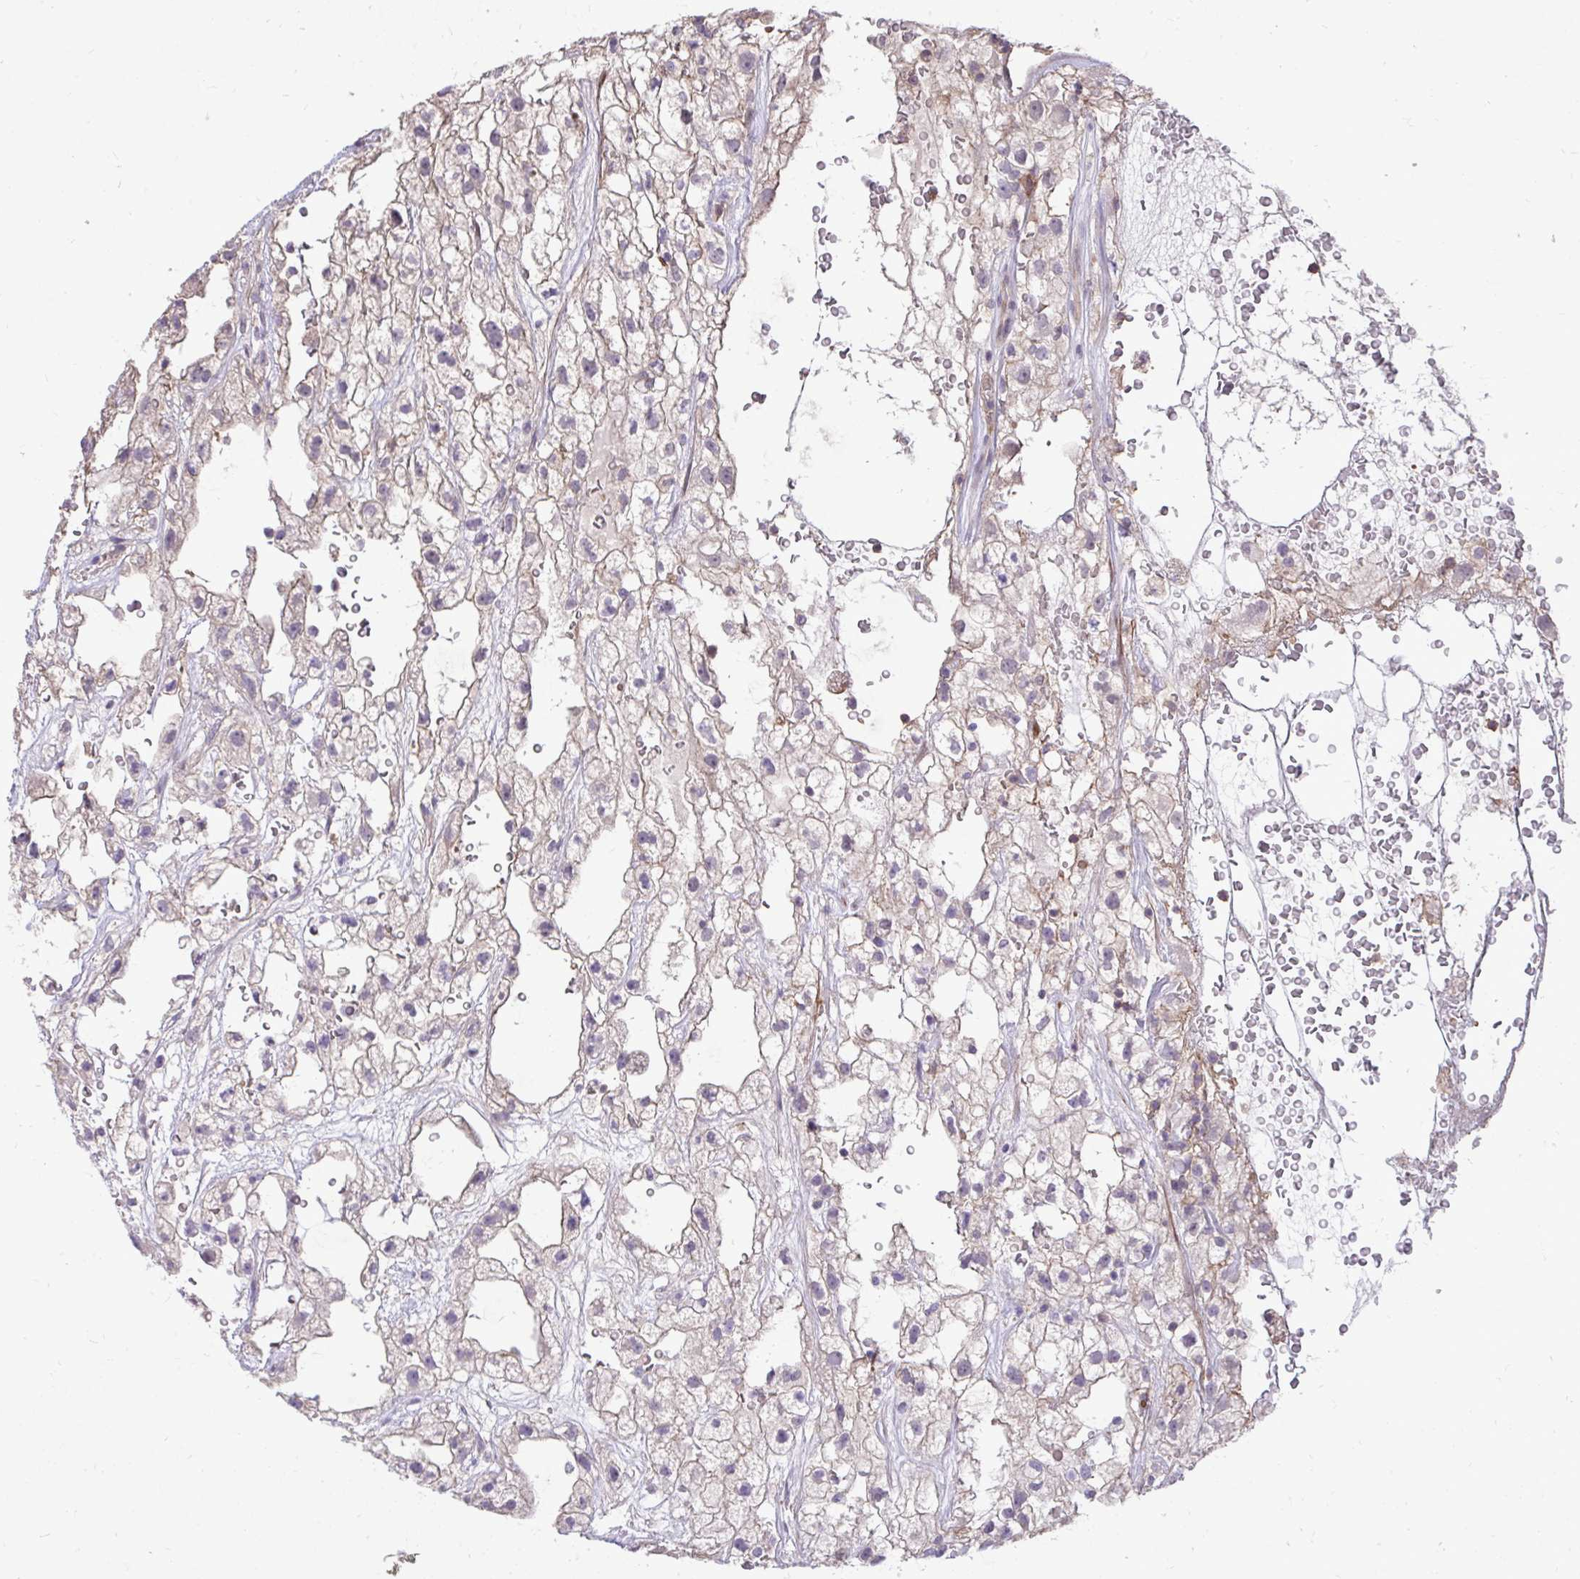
{"staining": {"intensity": "weak", "quantity": "<25%", "location": "cytoplasmic/membranous"}, "tissue": "renal cancer", "cell_type": "Tumor cells", "image_type": "cancer", "snomed": [{"axis": "morphology", "description": "Adenocarcinoma, NOS"}, {"axis": "topography", "description": "Kidney"}], "caption": "Immunohistochemistry image of neoplastic tissue: human renal cancer stained with DAB displays no significant protein staining in tumor cells. The staining was performed using DAB (3,3'-diaminobenzidine) to visualize the protein expression in brown, while the nuclei were stained in blue with hematoxylin (Magnification: 20x).", "gene": "IGFL2", "patient": {"sex": "male", "age": 59}}